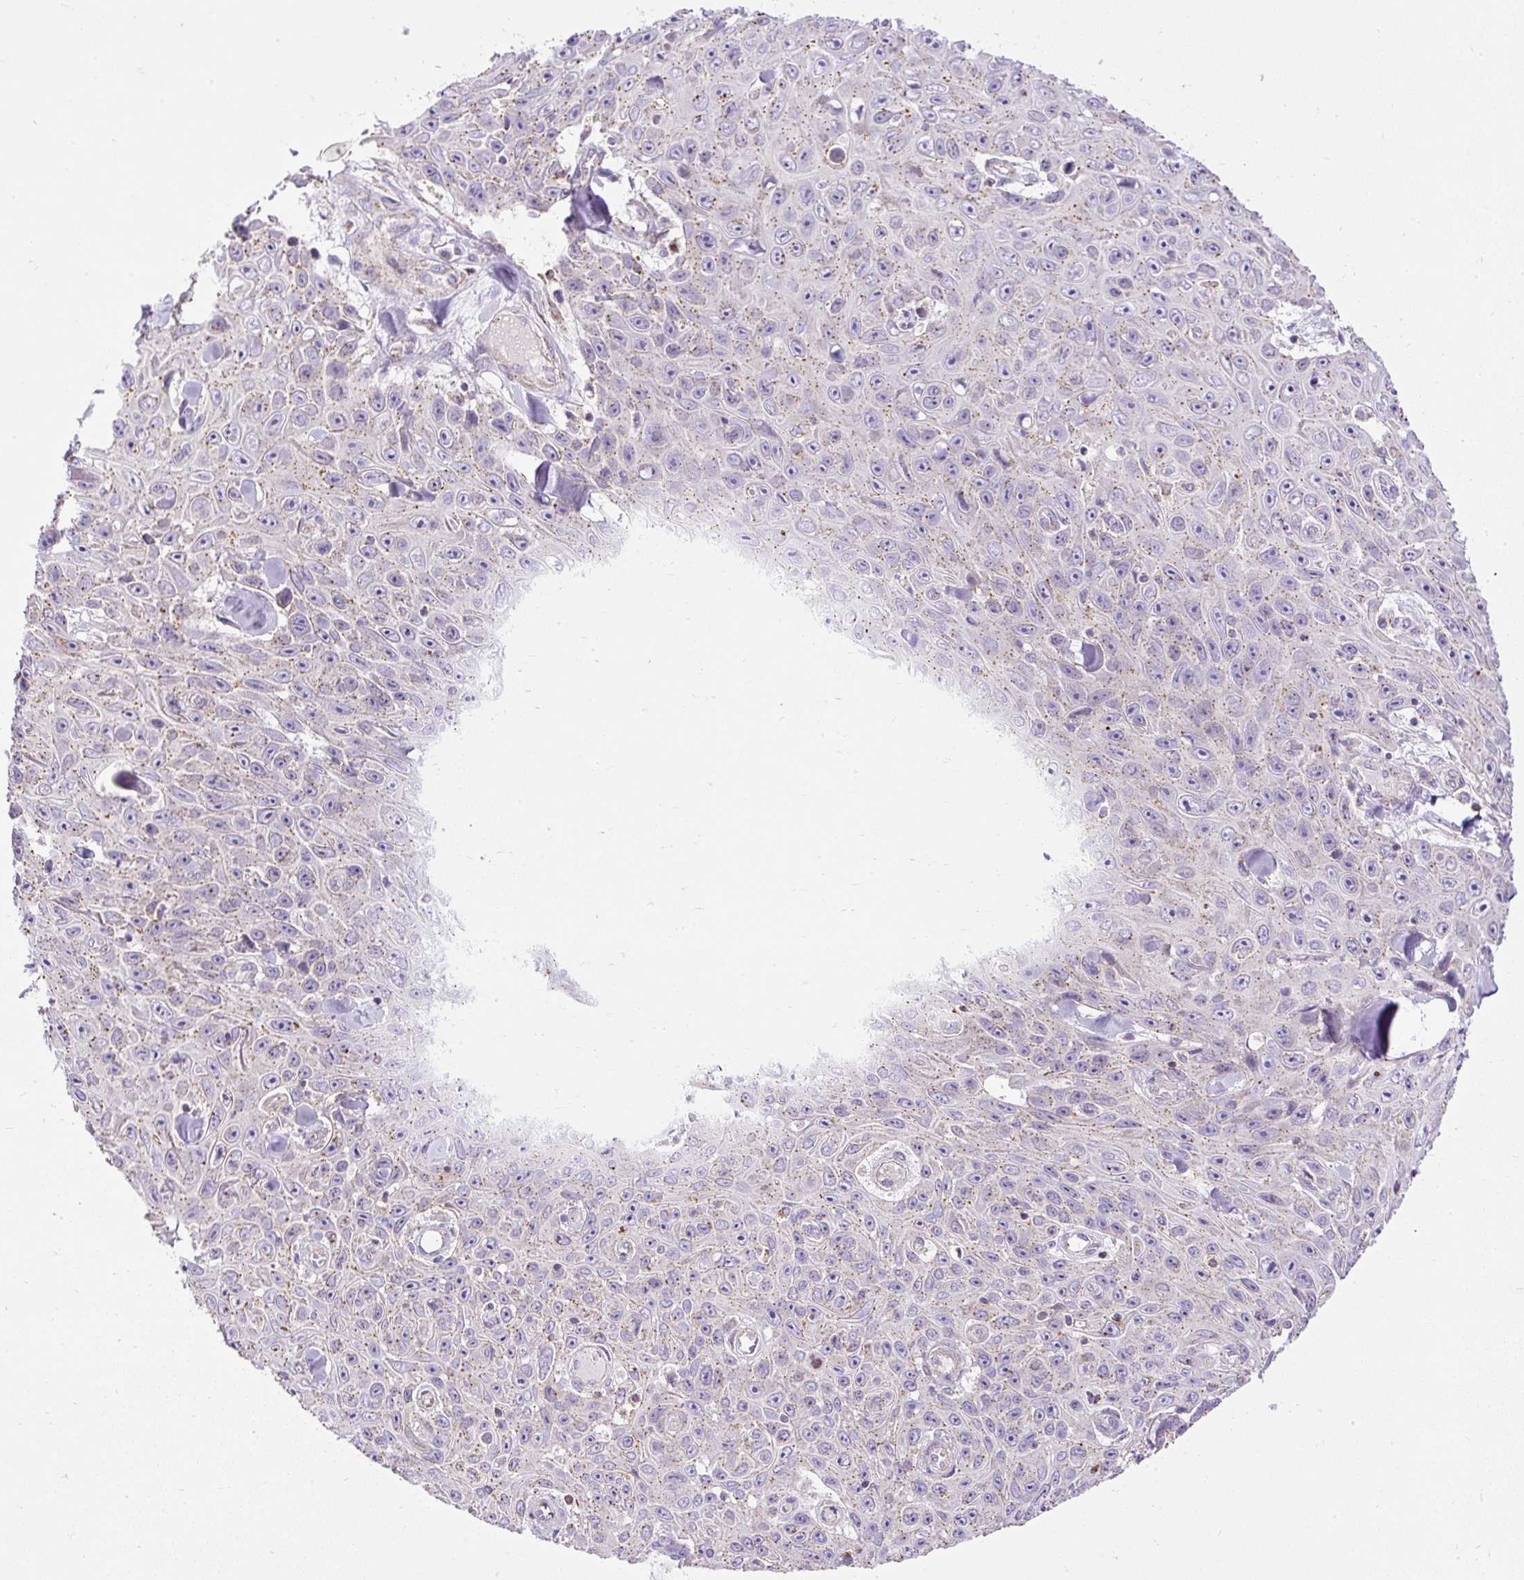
{"staining": {"intensity": "negative", "quantity": "none", "location": "none"}, "tissue": "skin cancer", "cell_type": "Tumor cells", "image_type": "cancer", "snomed": [{"axis": "morphology", "description": "Squamous cell carcinoma, NOS"}, {"axis": "topography", "description": "Skin"}], "caption": "The photomicrograph shows no staining of tumor cells in skin squamous cell carcinoma.", "gene": "CFAP47", "patient": {"sex": "male", "age": 82}}